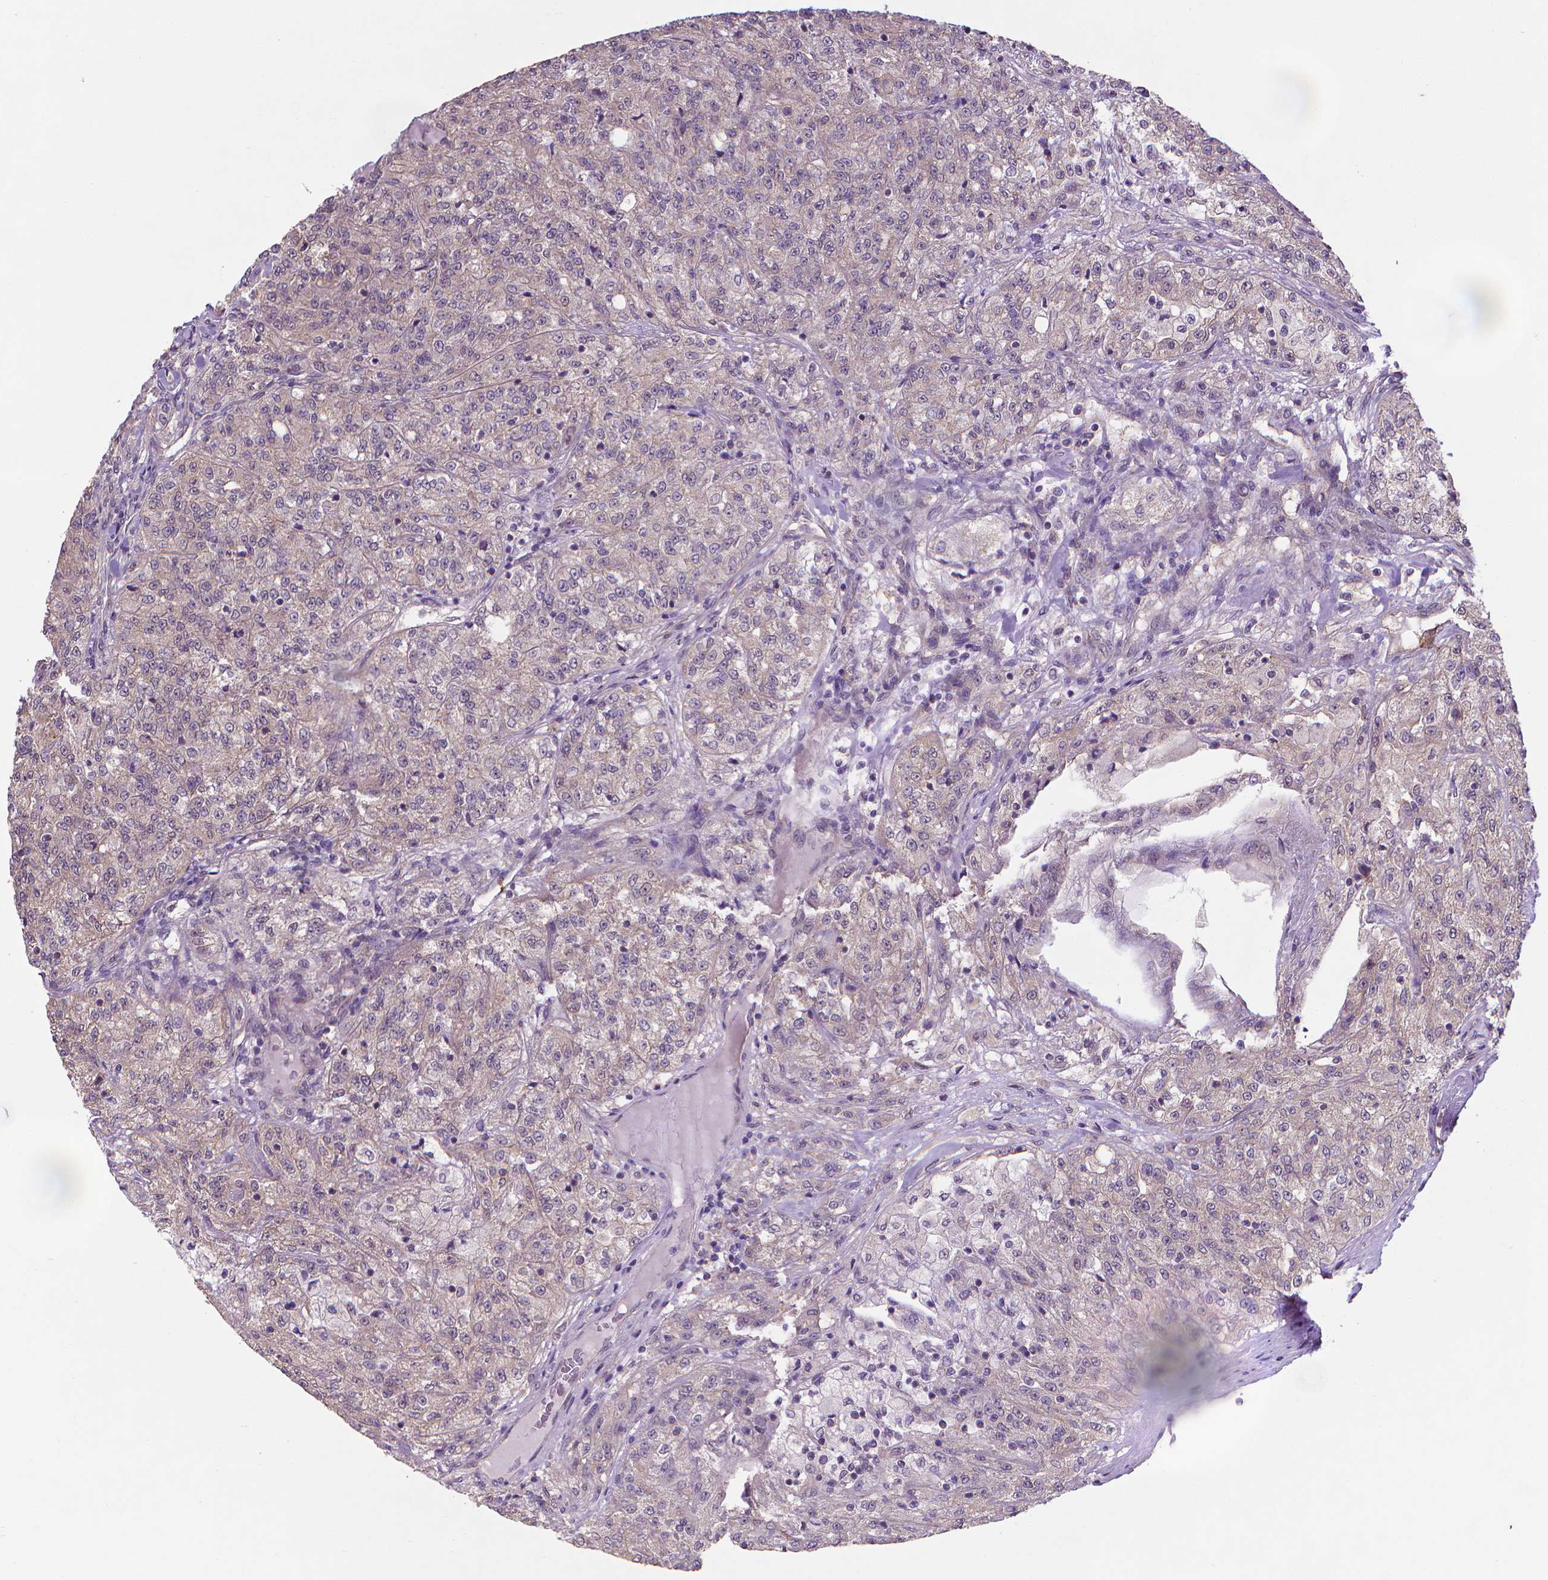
{"staining": {"intensity": "negative", "quantity": "none", "location": "none"}, "tissue": "renal cancer", "cell_type": "Tumor cells", "image_type": "cancer", "snomed": [{"axis": "morphology", "description": "Adenocarcinoma, NOS"}, {"axis": "topography", "description": "Kidney"}], "caption": "An image of renal adenocarcinoma stained for a protein reveals no brown staining in tumor cells.", "gene": "GPR63", "patient": {"sex": "female", "age": 63}}